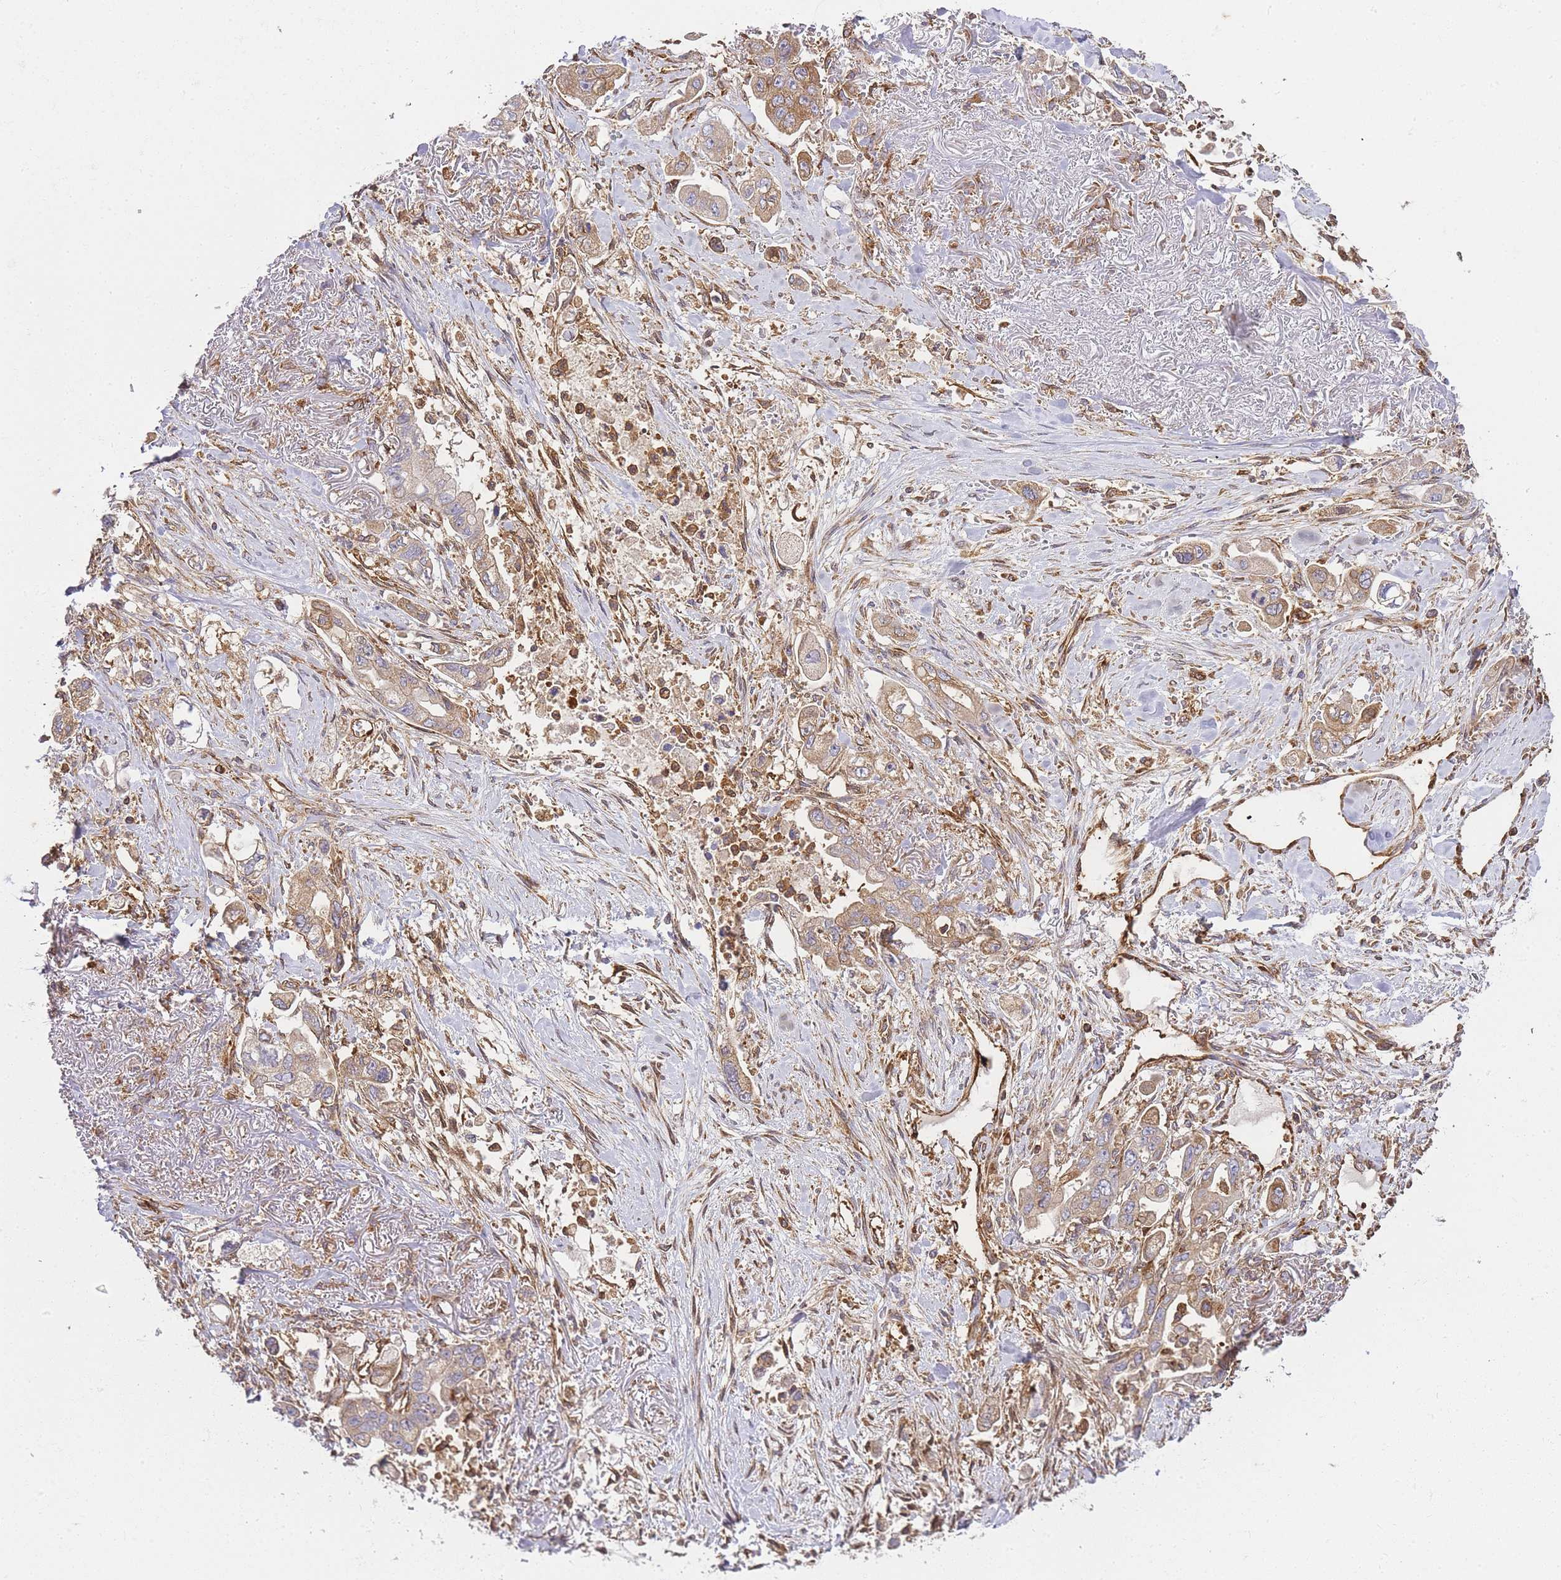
{"staining": {"intensity": "moderate", "quantity": ">75%", "location": "cytoplasmic/membranous"}, "tissue": "stomach cancer", "cell_type": "Tumor cells", "image_type": "cancer", "snomed": [{"axis": "morphology", "description": "Adenocarcinoma, NOS"}, {"axis": "topography", "description": "Stomach"}], "caption": "The immunohistochemical stain highlights moderate cytoplasmic/membranous positivity in tumor cells of stomach cancer (adenocarcinoma) tissue.", "gene": "MSN", "patient": {"sex": "male", "age": 62}}